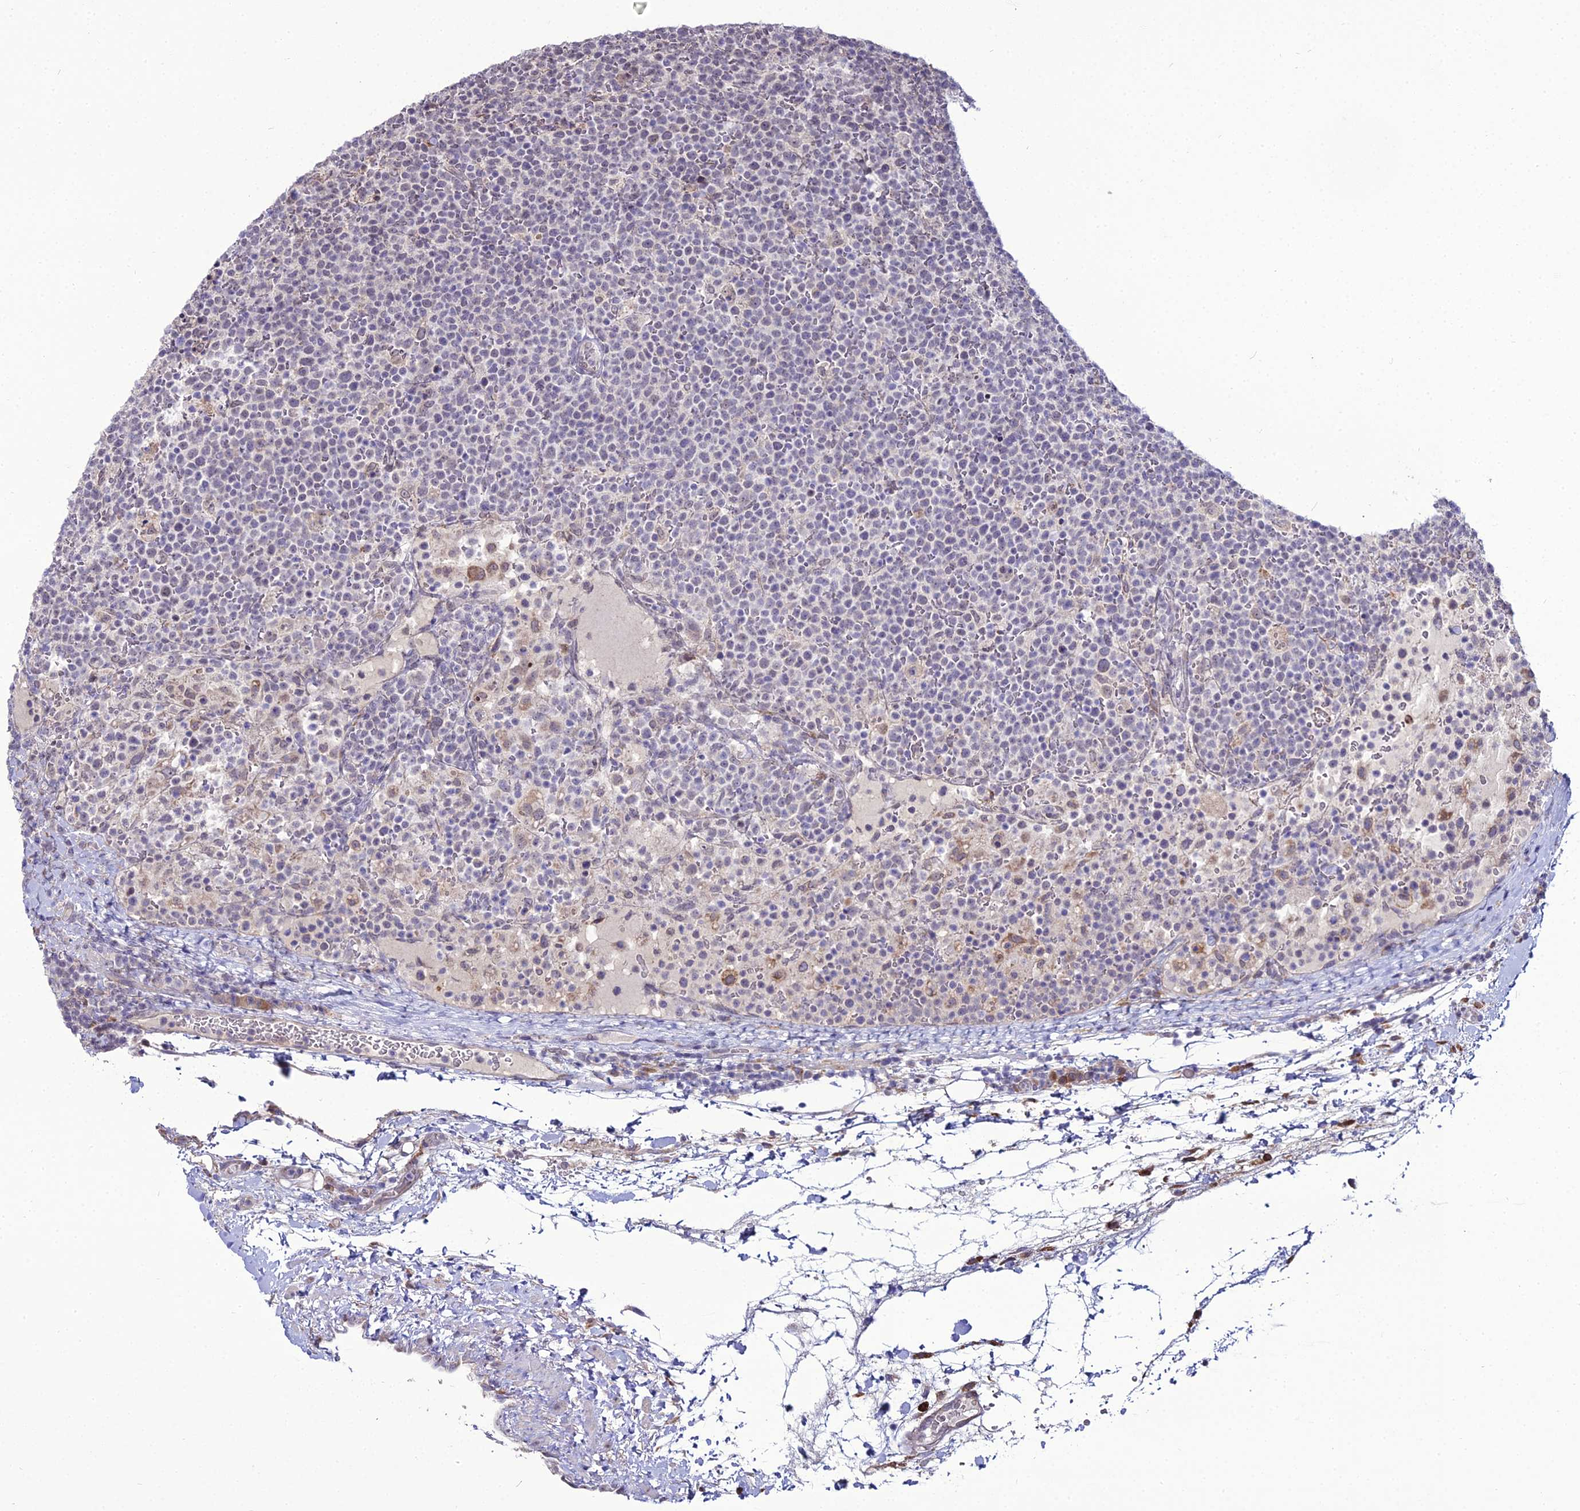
{"staining": {"intensity": "negative", "quantity": "none", "location": "none"}, "tissue": "lymphoma", "cell_type": "Tumor cells", "image_type": "cancer", "snomed": [{"axis": "morphology", "description": "Malignant lymphoma, non-Hodgkin's type, High grade"}, {"axis": "topography", "description": "Lymph node"}], "caption": "Immunohistochemical staining of human malignant lymphoma, non-Hodgkin's type (high-grade) displays no significant staining in tumor cells.", "gene": "TROAP", "patient": {"sex": "male", "age": 61}}